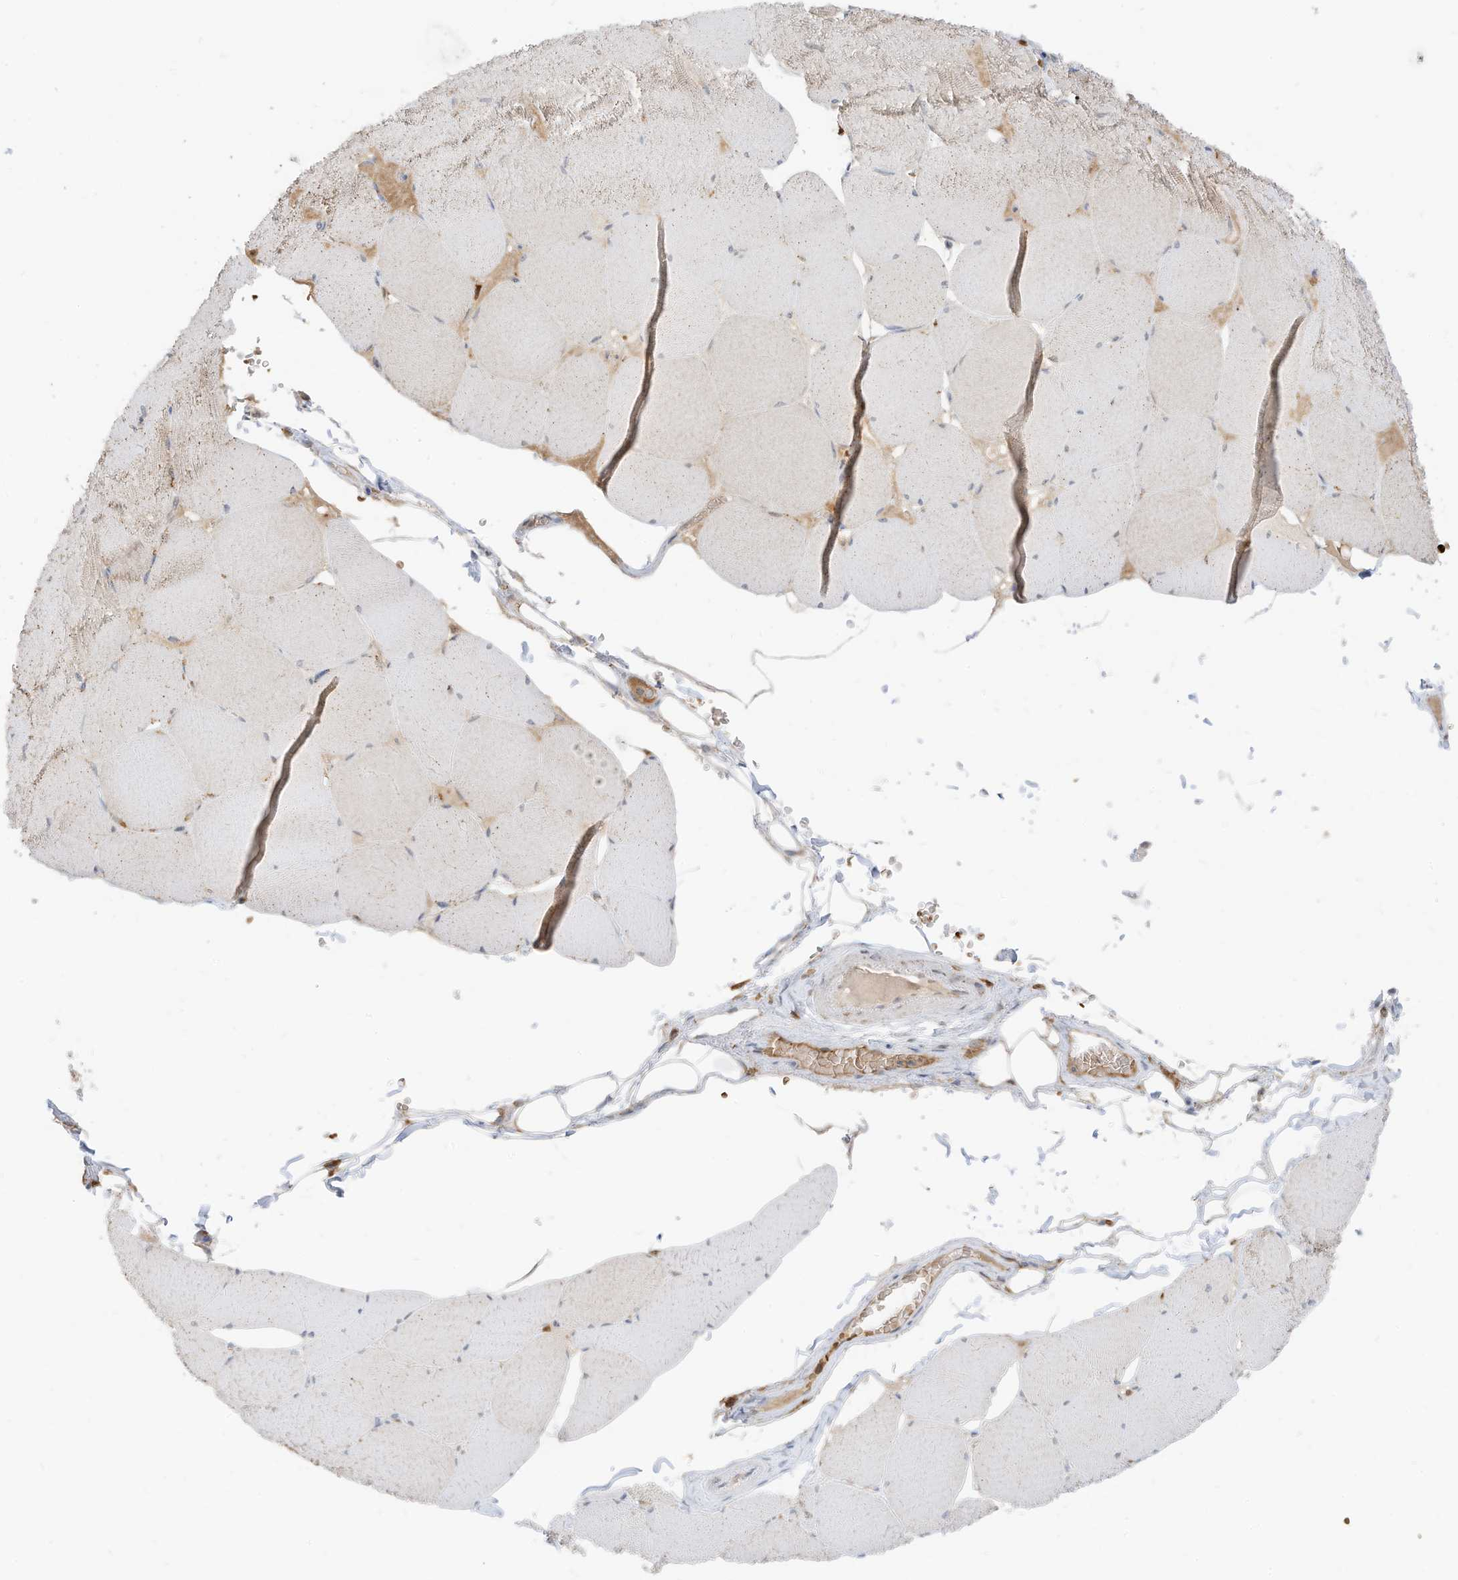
{"staining": {"intensity": "weak", "quantity": "25%-75%", "location": "cytoplasmic/membranous"}, "tissue": "skeletal muscle", "cell_type": "Myocytes", "image_type": "normal", "snomed": [{"axis": "morphology", "description": "Normal tissue, NOS"}, {"axis": "topography", "description": "Skeletal muscle"}, {"axis": "topography", "description": "Head-Neck"}], "caption": "This is an image of immunohistochemistry staining of unremarkable skeletal muscle, which shows weak staining in the cytoplasmic/membranous of myocytes.", "gene": "MTUS2", "patient": {"sex": "male", "age": 66}}